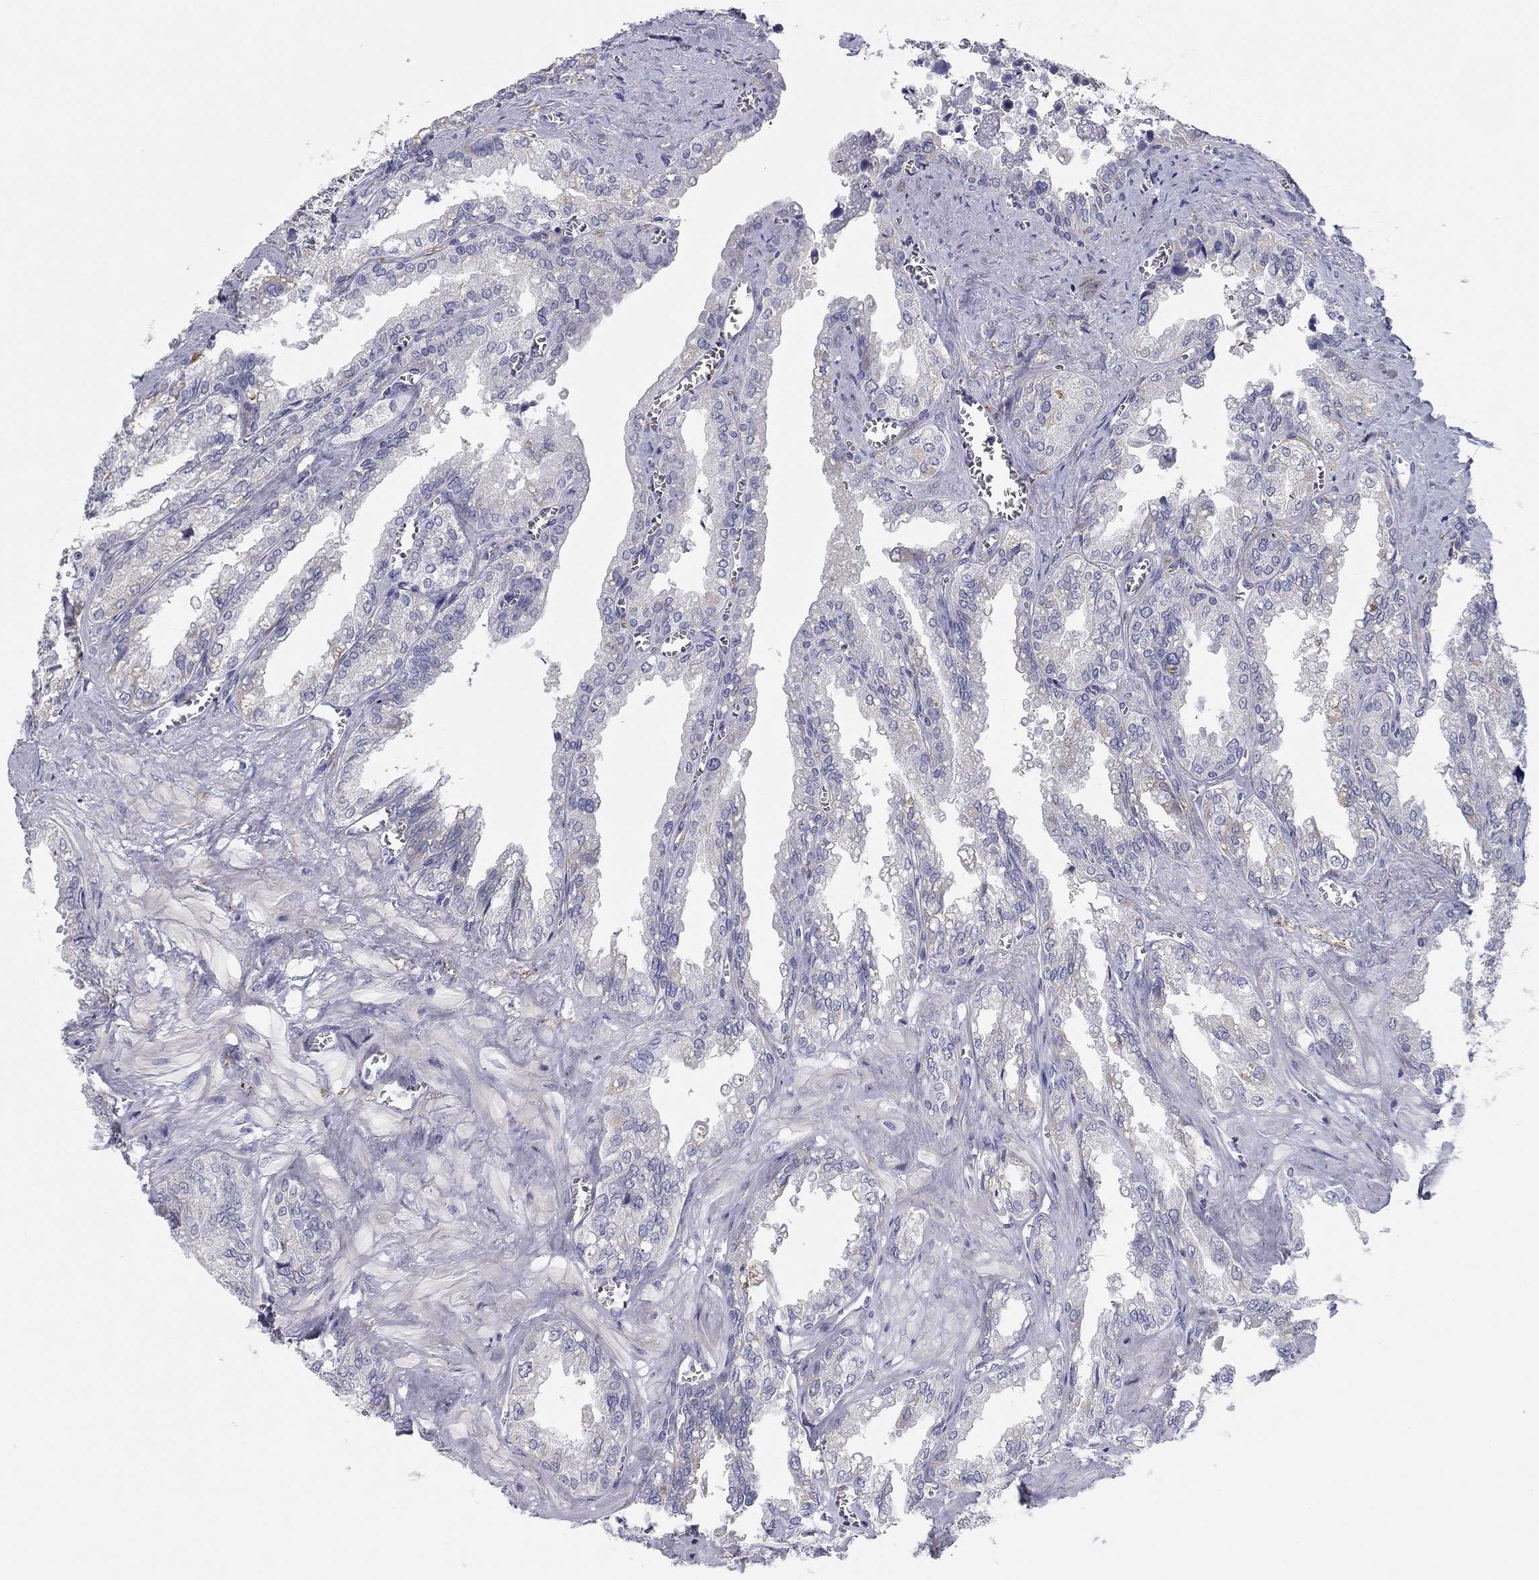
{"staining": {"intensity": "negative", "quantity": "none", "location": "none"}, "tissue": "seminal vesicle", "cell_type": "Glandular cells", "image_type": "normal", "snomed": [{"axis": "morphology", "description": "Normal tissue, NOS"}, {"axis": "topography", "description": "Seminal veicle"}], "caption": "Immunohistochemistry of benign human seminal vesicle exhibits no expression in glandular cells.", "gene": "SEPTIN3", "patient": {"sex": "male", "age": 67}}